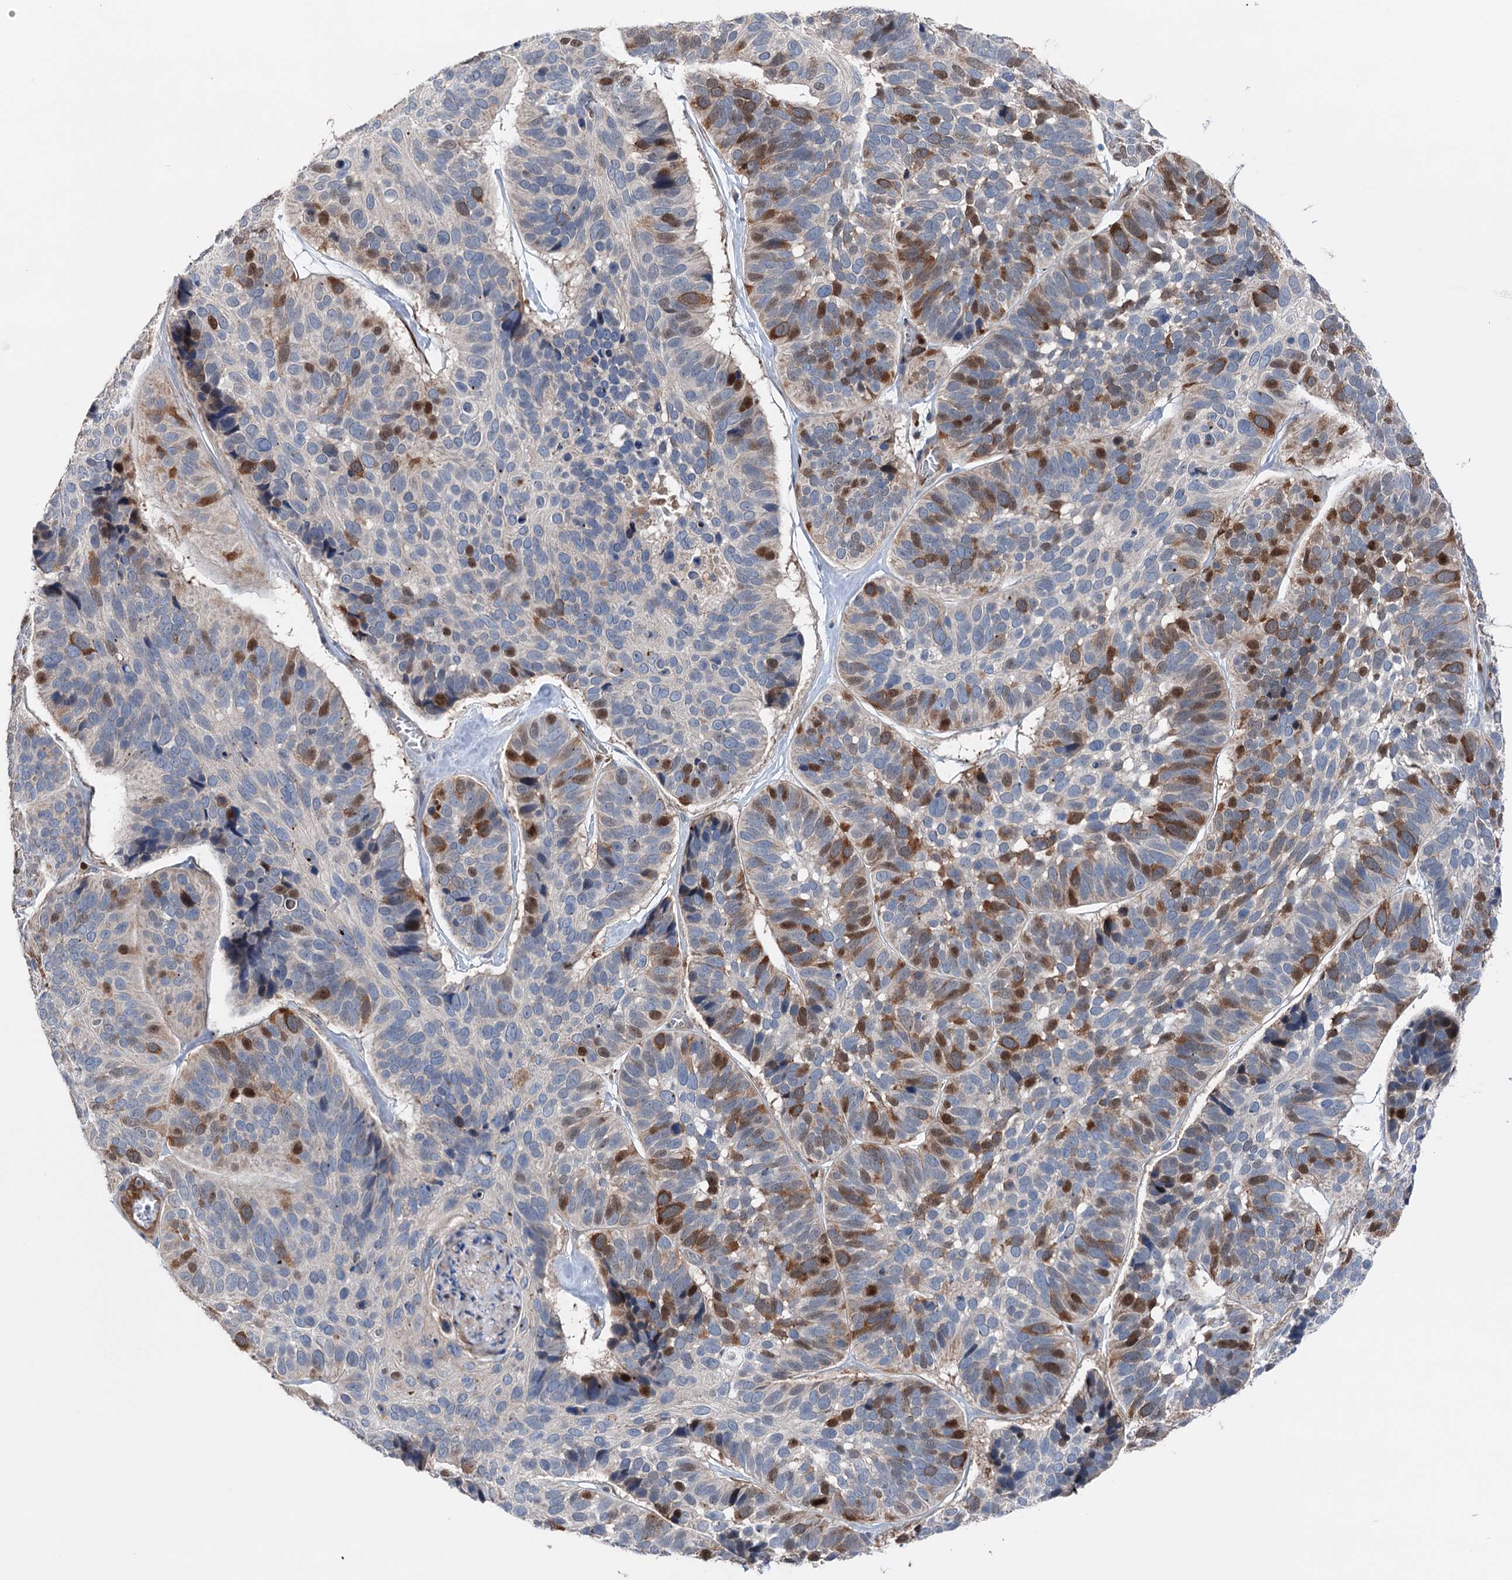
{"staining": {"intensity": "moderate", "quantity": "25%-75%", "location": "cytoplasmic/membranous,nuclear"}, "tissue": "skin cancer", "cell_type": "Tumor cells", "image_type": "cancer", "snomed": [{"axis": "morphology", "description": "Basal cell carcinoma"}, {"axis": "topography", "description": "Skin"}], "caption": "An IHC micrograph of tumor tissue is shown. Protein staining in brown shows moderate cytoplasmic/membranous and nuclear positivity in skin cancer (basal cell carcinoma) within tumor cells.", "gene": "NCAPD2", "patient": {"sex": "male", "age": 62}}